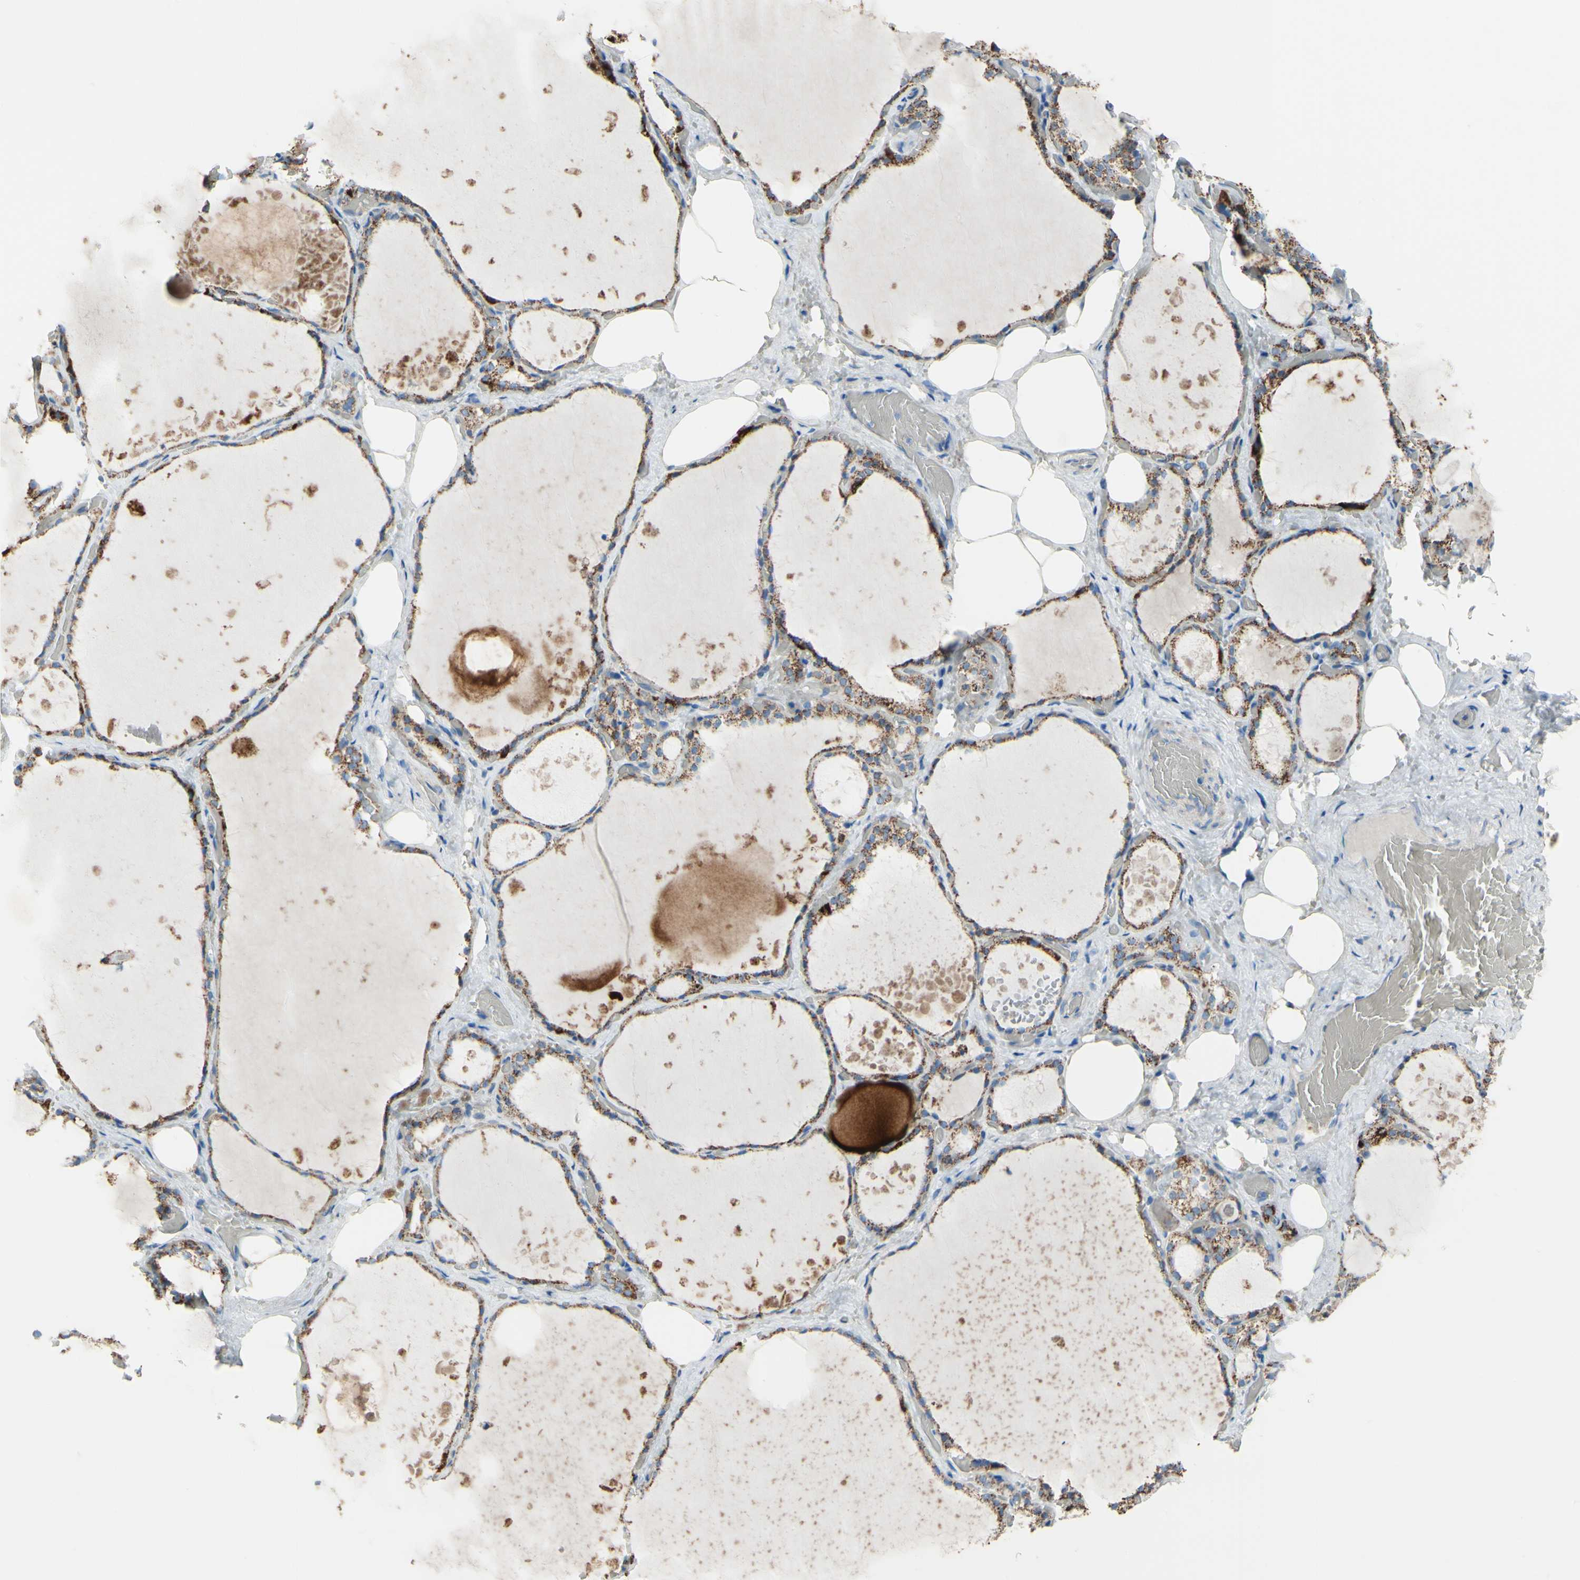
{"staining": {"intensity": "strong", "quantity": ">75%", "location": "cytoplasmic/membranous"}, "tissue": "thyroid gland", "cell_type": "Glandular cells", "image_type": "normal", "snomed": [{"axis": "morphology", "description": "Normal tissue, NOS"}, {"axis": "topography", "description": "Thyroid gland"}], "caption": "Immunohistochemical staining of unremarkable human thyroid gland shows strong cytoplasmic/membranous protein positivity in about >75% of glandular cells.", "gene": "ACADL", "patient": {"sex": "male", "age": 61}}